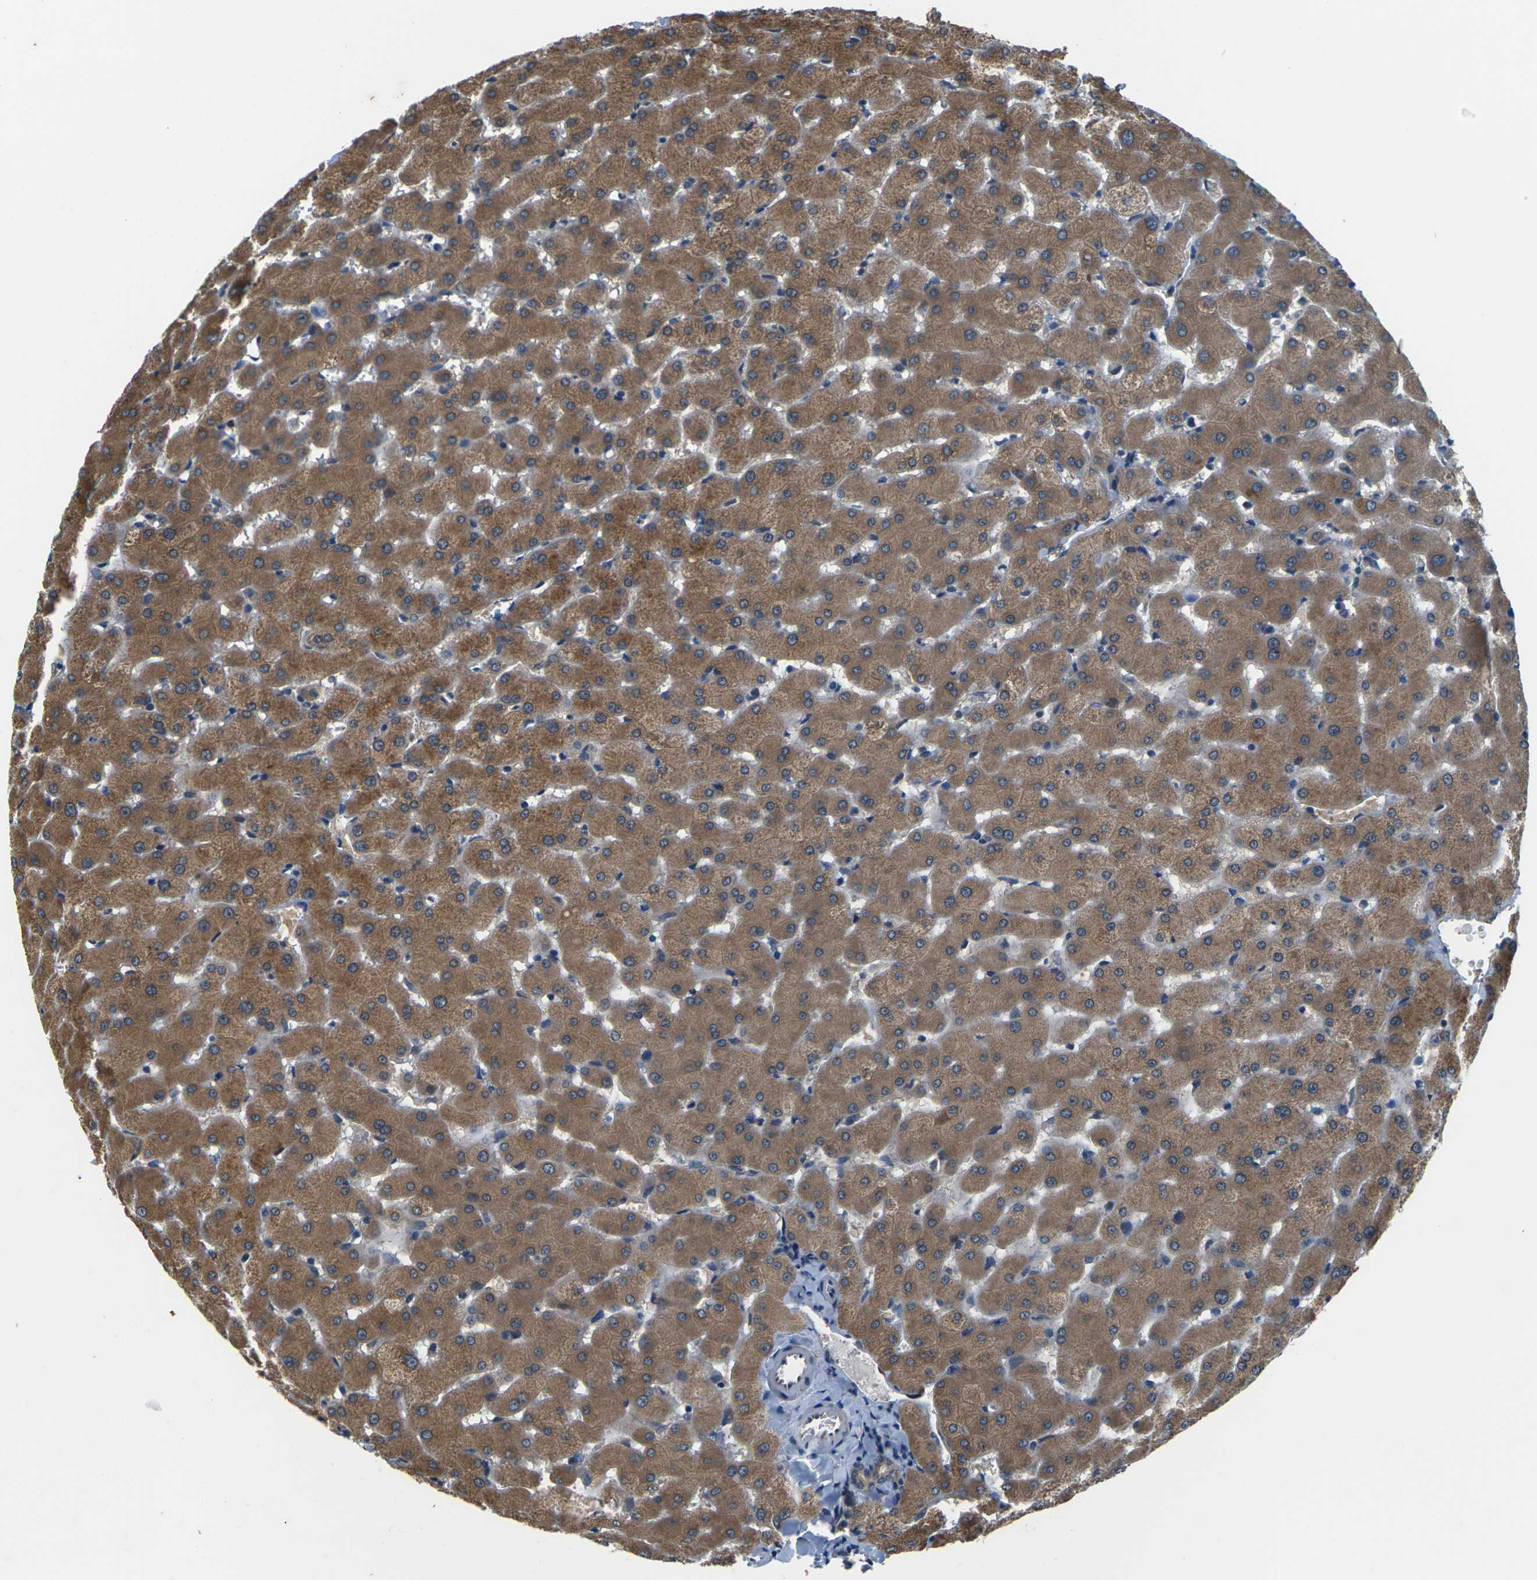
{"staining": {"intensity": "weak", "quantity": ">75%", "location": "cytoplasmic/membranous"}, "tissue": "liver", "cell_type": "Cholangiocytes", "image_type": "normal", "snomed": [{"axis": "morphology", "description": "Normal tissue, NOS"}, {"axis": "topography", "description": "Liver"}], "caption": "Immunohistochemistry (IHC) photomicrograph of unremarkable human liver stained for a protein (brown), which exhibits low levels of weak cytoplasmic/membranous staining in about >75% of cholangiocytes.", "gene": "GABRP", "patient": {"sex": "female", "age": 63}}